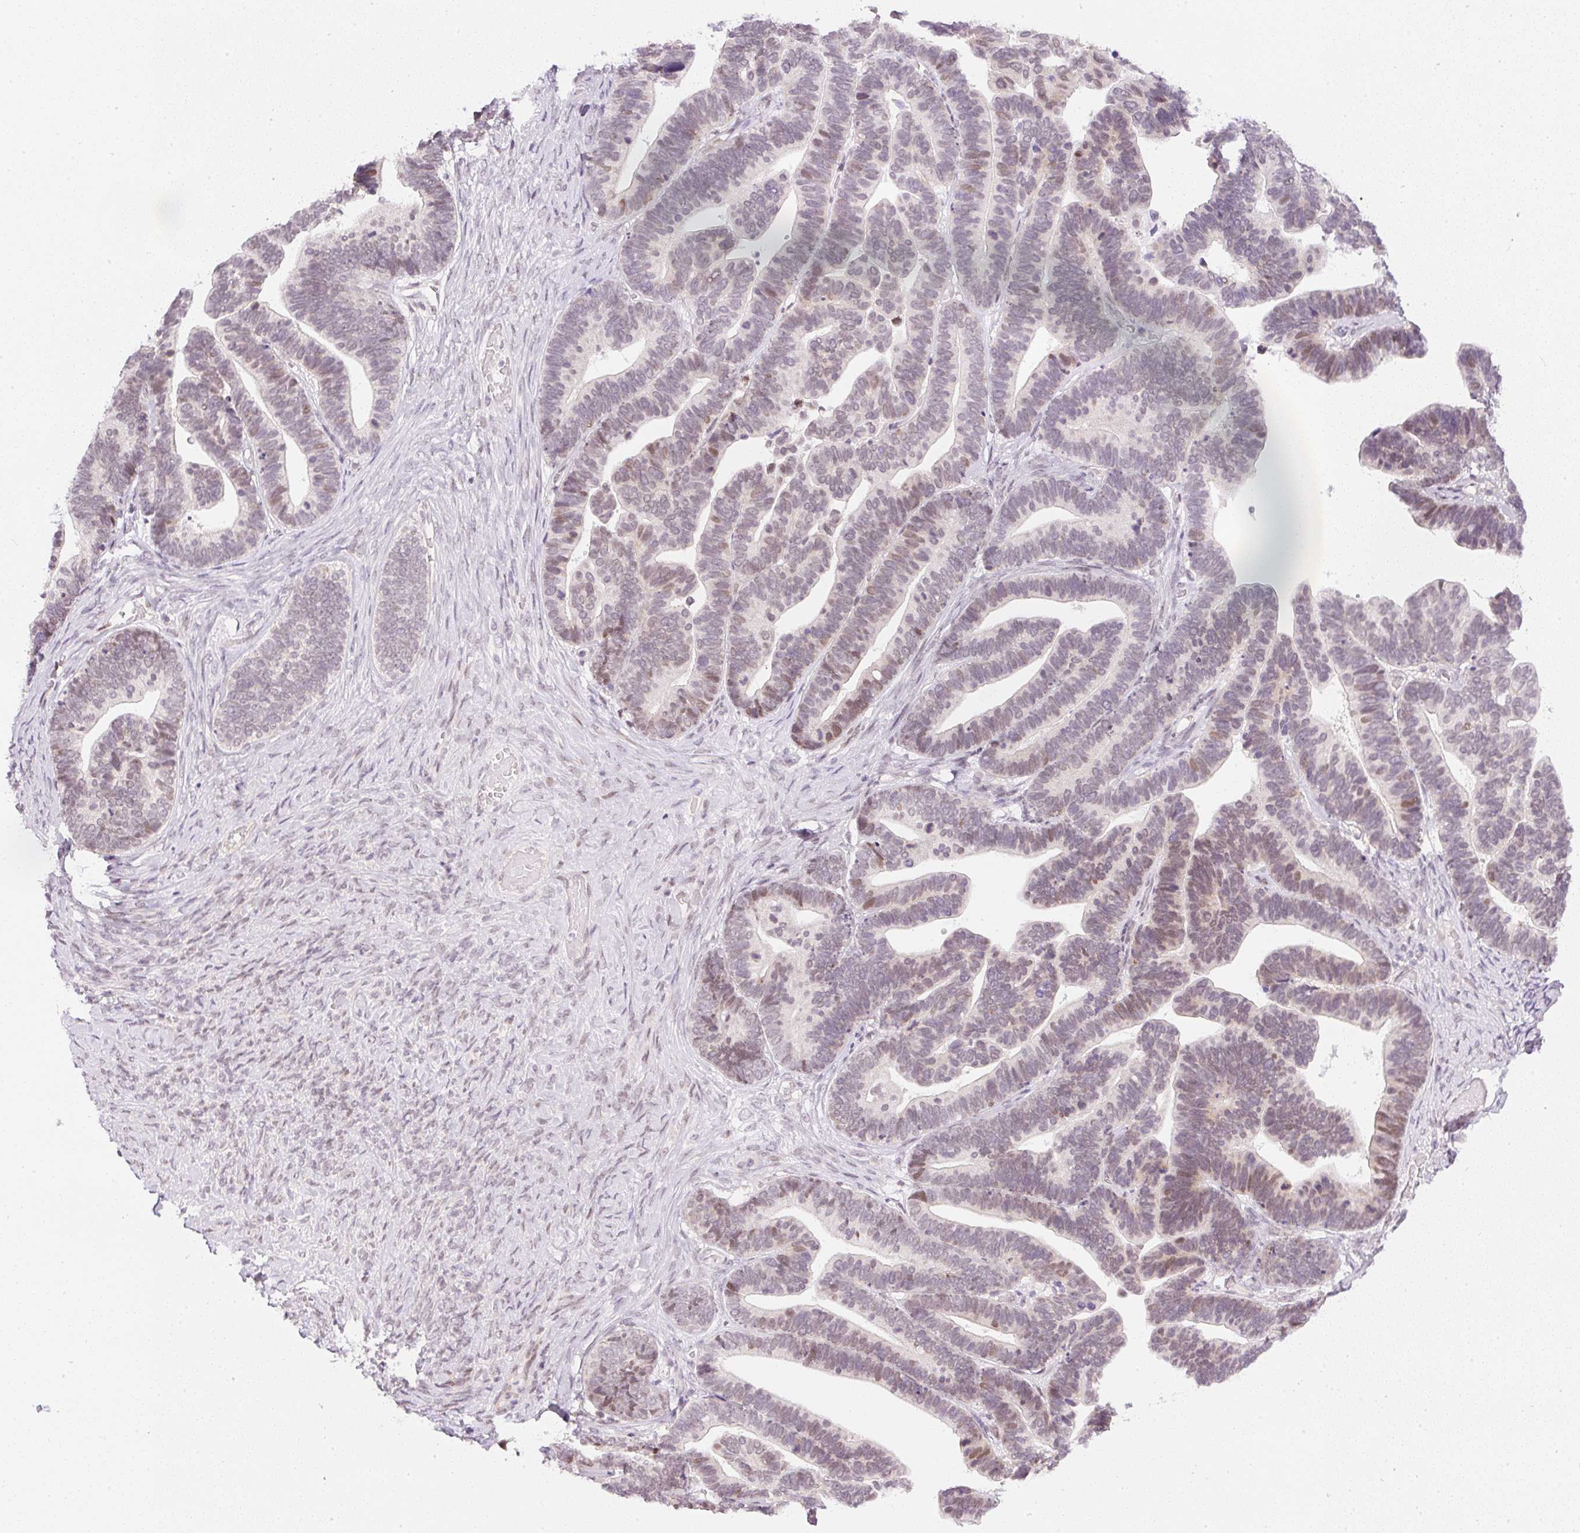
{"staining": {"intensity": "weak", "quantity": "25%-75%", "location": "nuclear"}, "tissue": "ovarian cancer", "cell_type": "Tumor cells", "image_type": "cancer", "snomed": [{"axis": "morphology", "description": "Cystadenocarcinoma, serous, NOS"}, {"axis": "topography", "description": "Ovary"}], "caption": "Ovarian cancer (serous cystadenocarcinoma) tissue demonstrates weak nuclear expression in about 25%-75% of tumor cells", "gene": "DPPA4", "patient": {"sex": "female", "age": 56}}